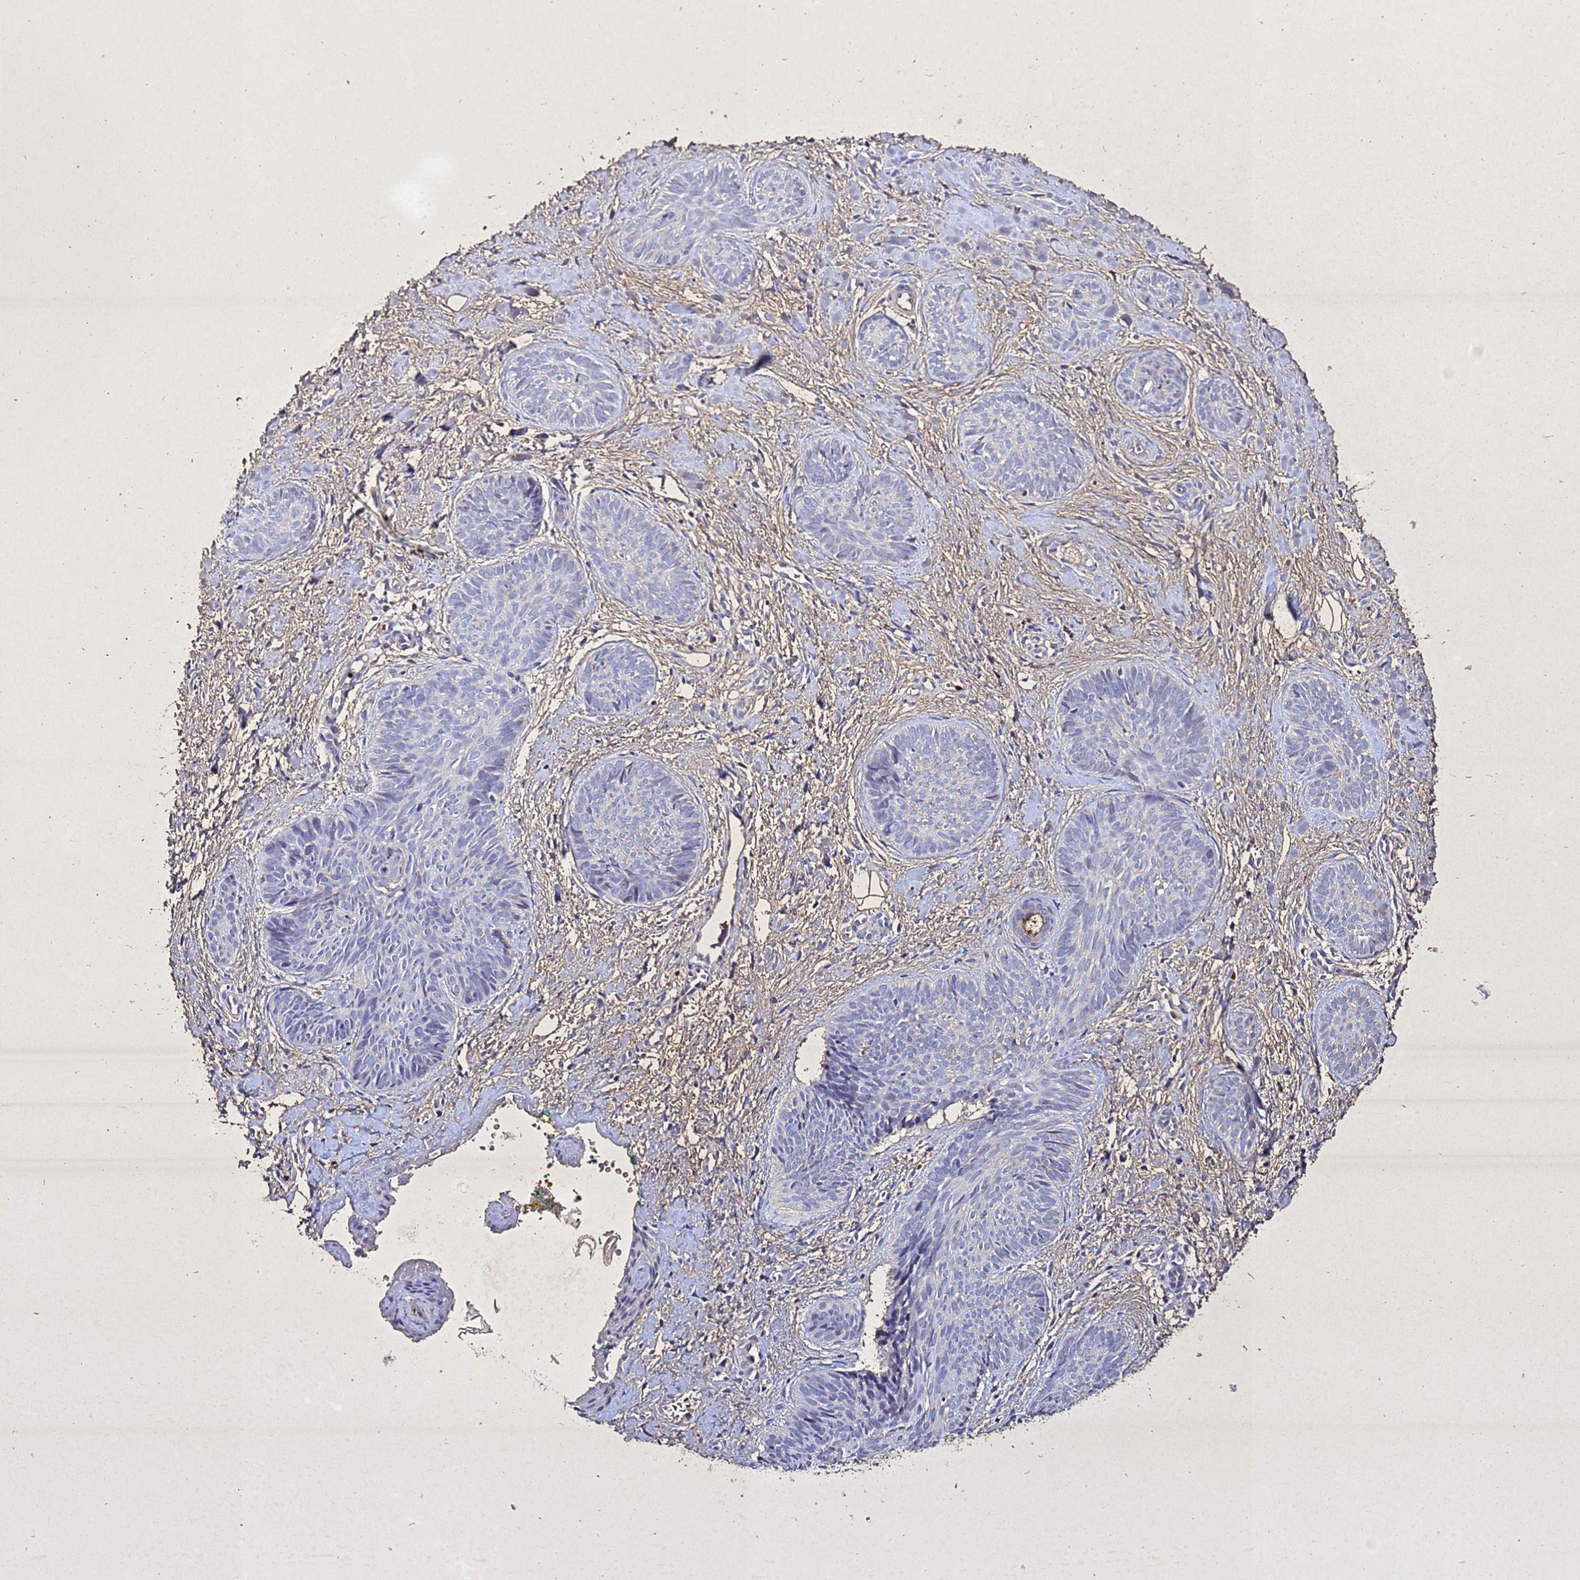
{"staining": {"intensity": "negative", "quantity": "none", "location": "none"}, "tissue": "skin cancer", "cell_type": "Tumor cells", "image_type": "cancer", "snomed": [{"axis": "morphology", "description": "Basal cell carcinoma"}, {"axis": "topography", "description": "Skin"}], "caption": "This is an immunohistochemistry image of basal cell carcinoma (skin). There is no positivity in tumor cells.", "gene": "SV2B", "patient": {"sex": "female", "age": 81}}